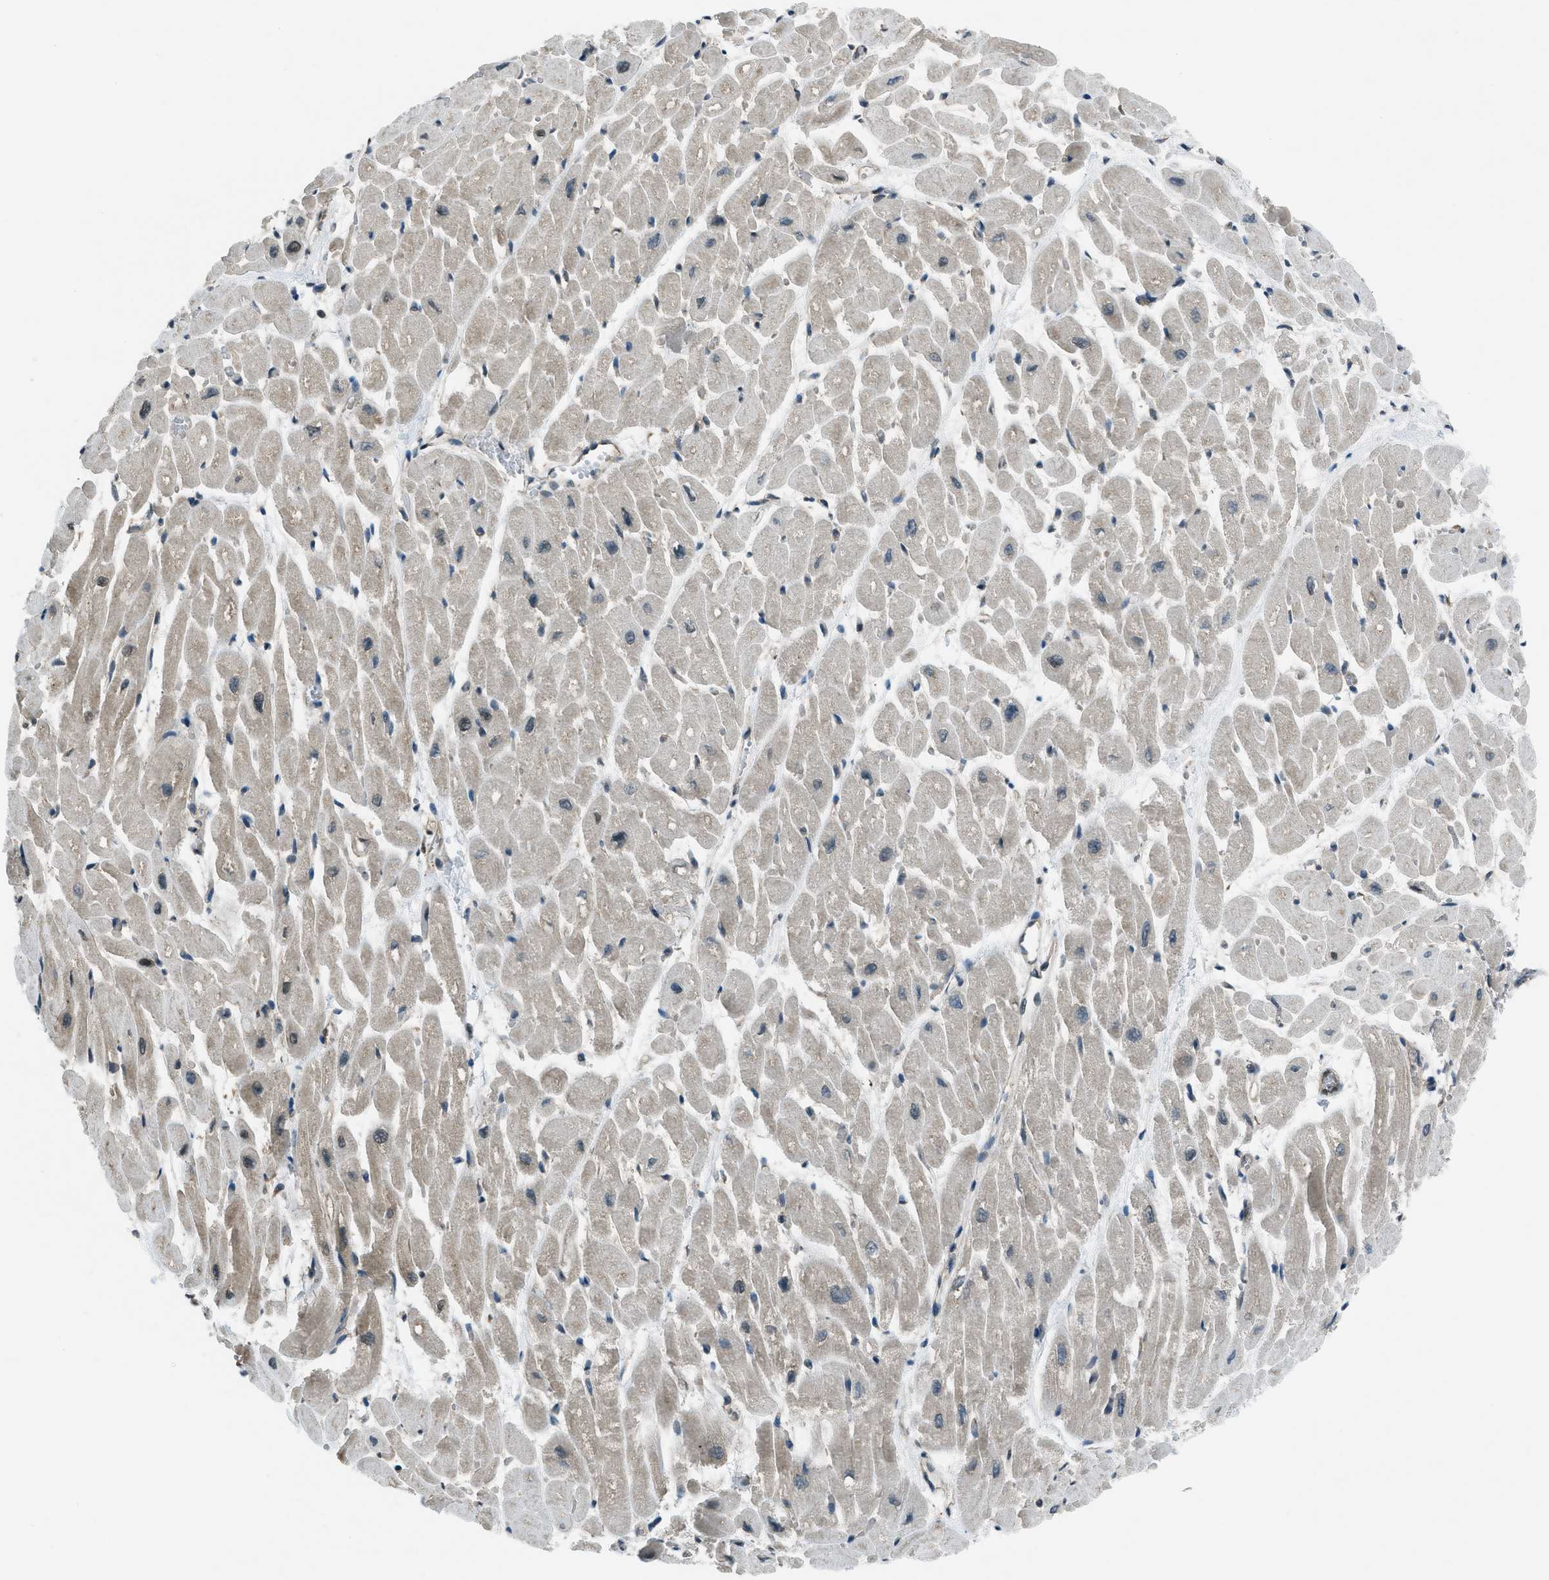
{"staining": {"intensity": "negative", "quantity": "none", "location": "none"}, "tissue": "heart muscle", "cell_type": "Cardiomyocytes", "image_type": "normal", "snomed": [{"axis": "morphology", "description": "Normal tissue, NOS"}, {"axis": "topography", "description": "Heart"}], "caption": "A photomicrograph of heart muscle stained for a protein exhibits no brown staining in cardiomyocytes. Brightfield microscopy of immunohistochemistry stained with DAB (brown) and hematoxylin (blue), captured at high magnification.", "gene": "ASAP2", "patient": {"sex": "male", "age": 45}}